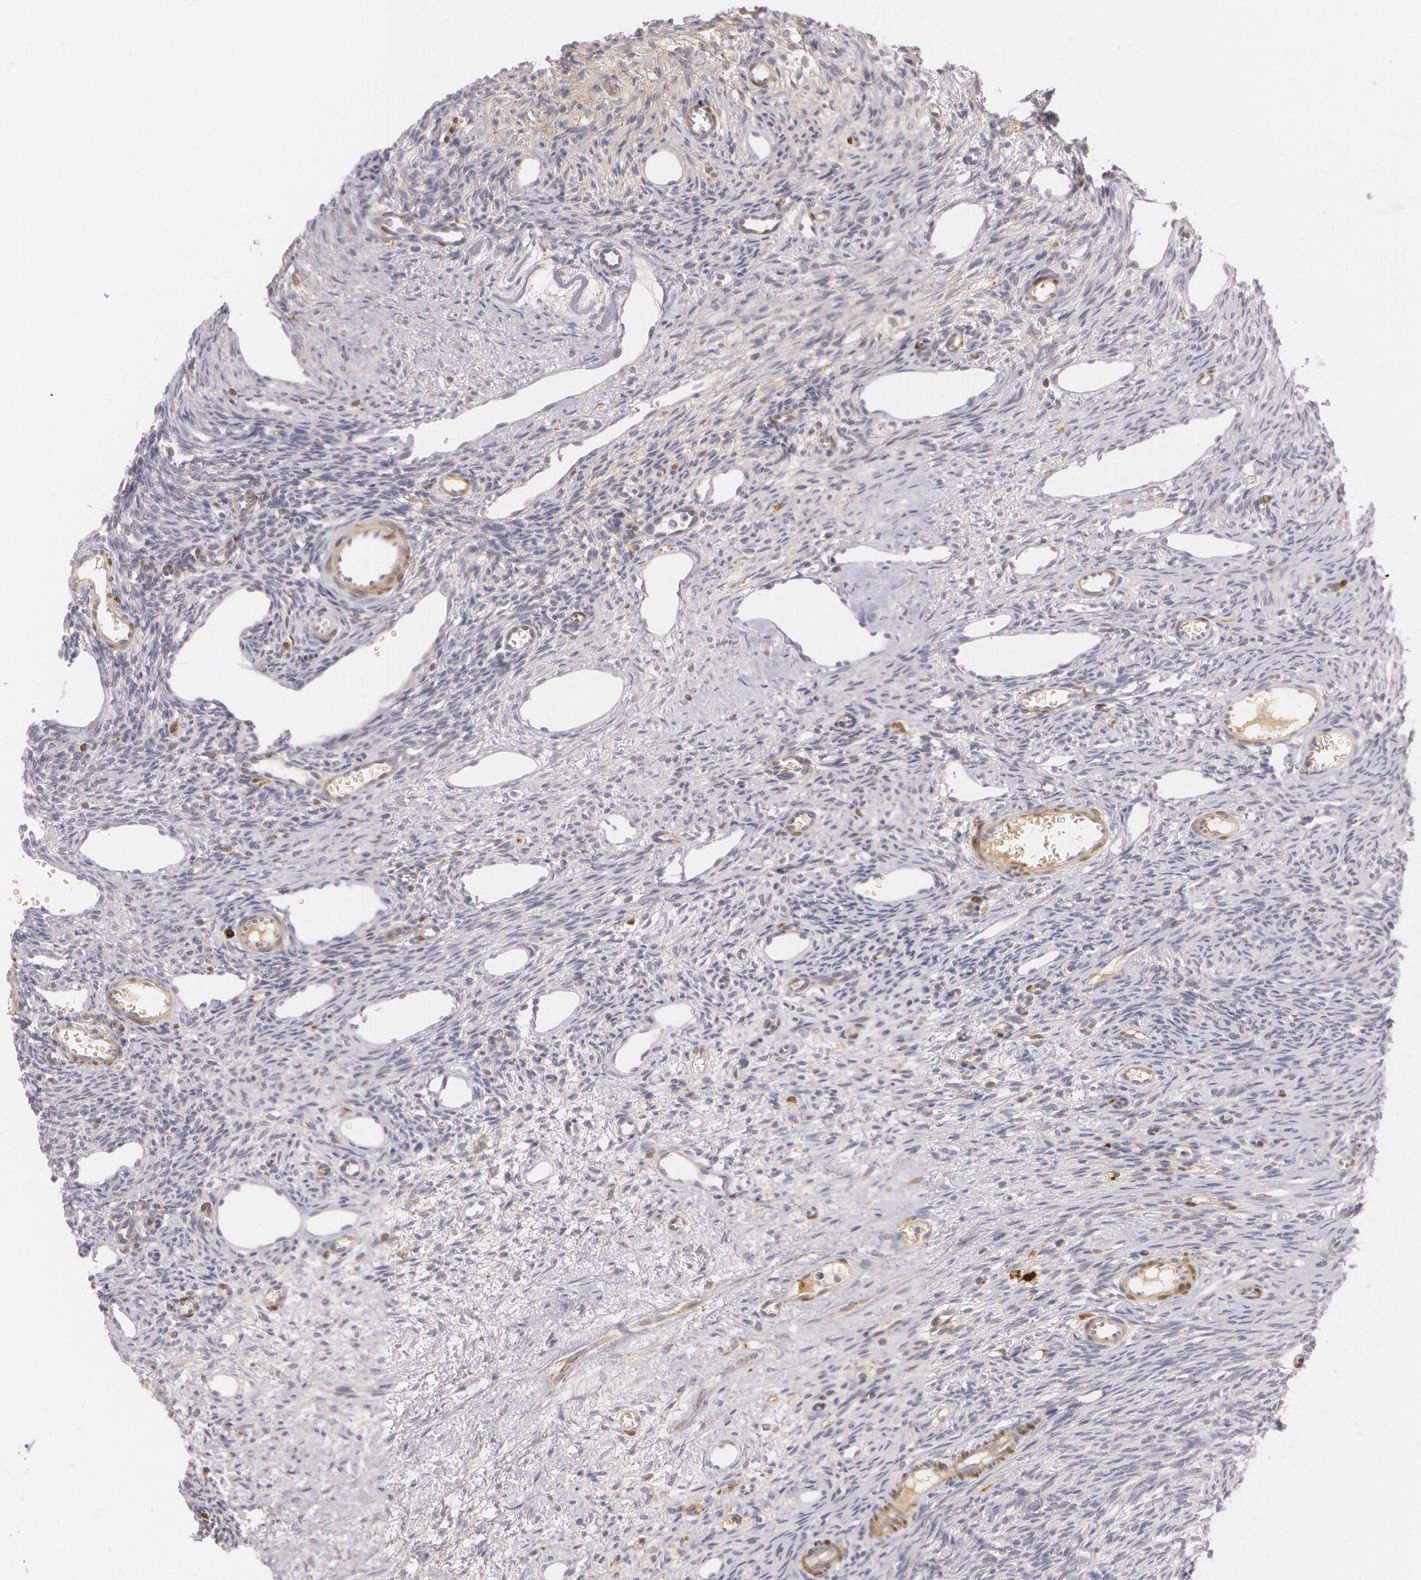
{"staining": {"intensity": "weak", "quantity": "<25%", "location": "cytoplasmic/membranous"}, "tissue": "ovary", "cell_type": "Follicle cells", "image_type": "normal", "snomed": [{"axis": "morphology", "description": "Normal tissue, NOS"}, {"axis": "topography", "description": "Ovary"}], "caption": "Immunohistochemical staining of normal human ovary reveals no significant positivity in follicle cells.", "gene": "LBP", "patient": {"sex": "female", "age": 33}}